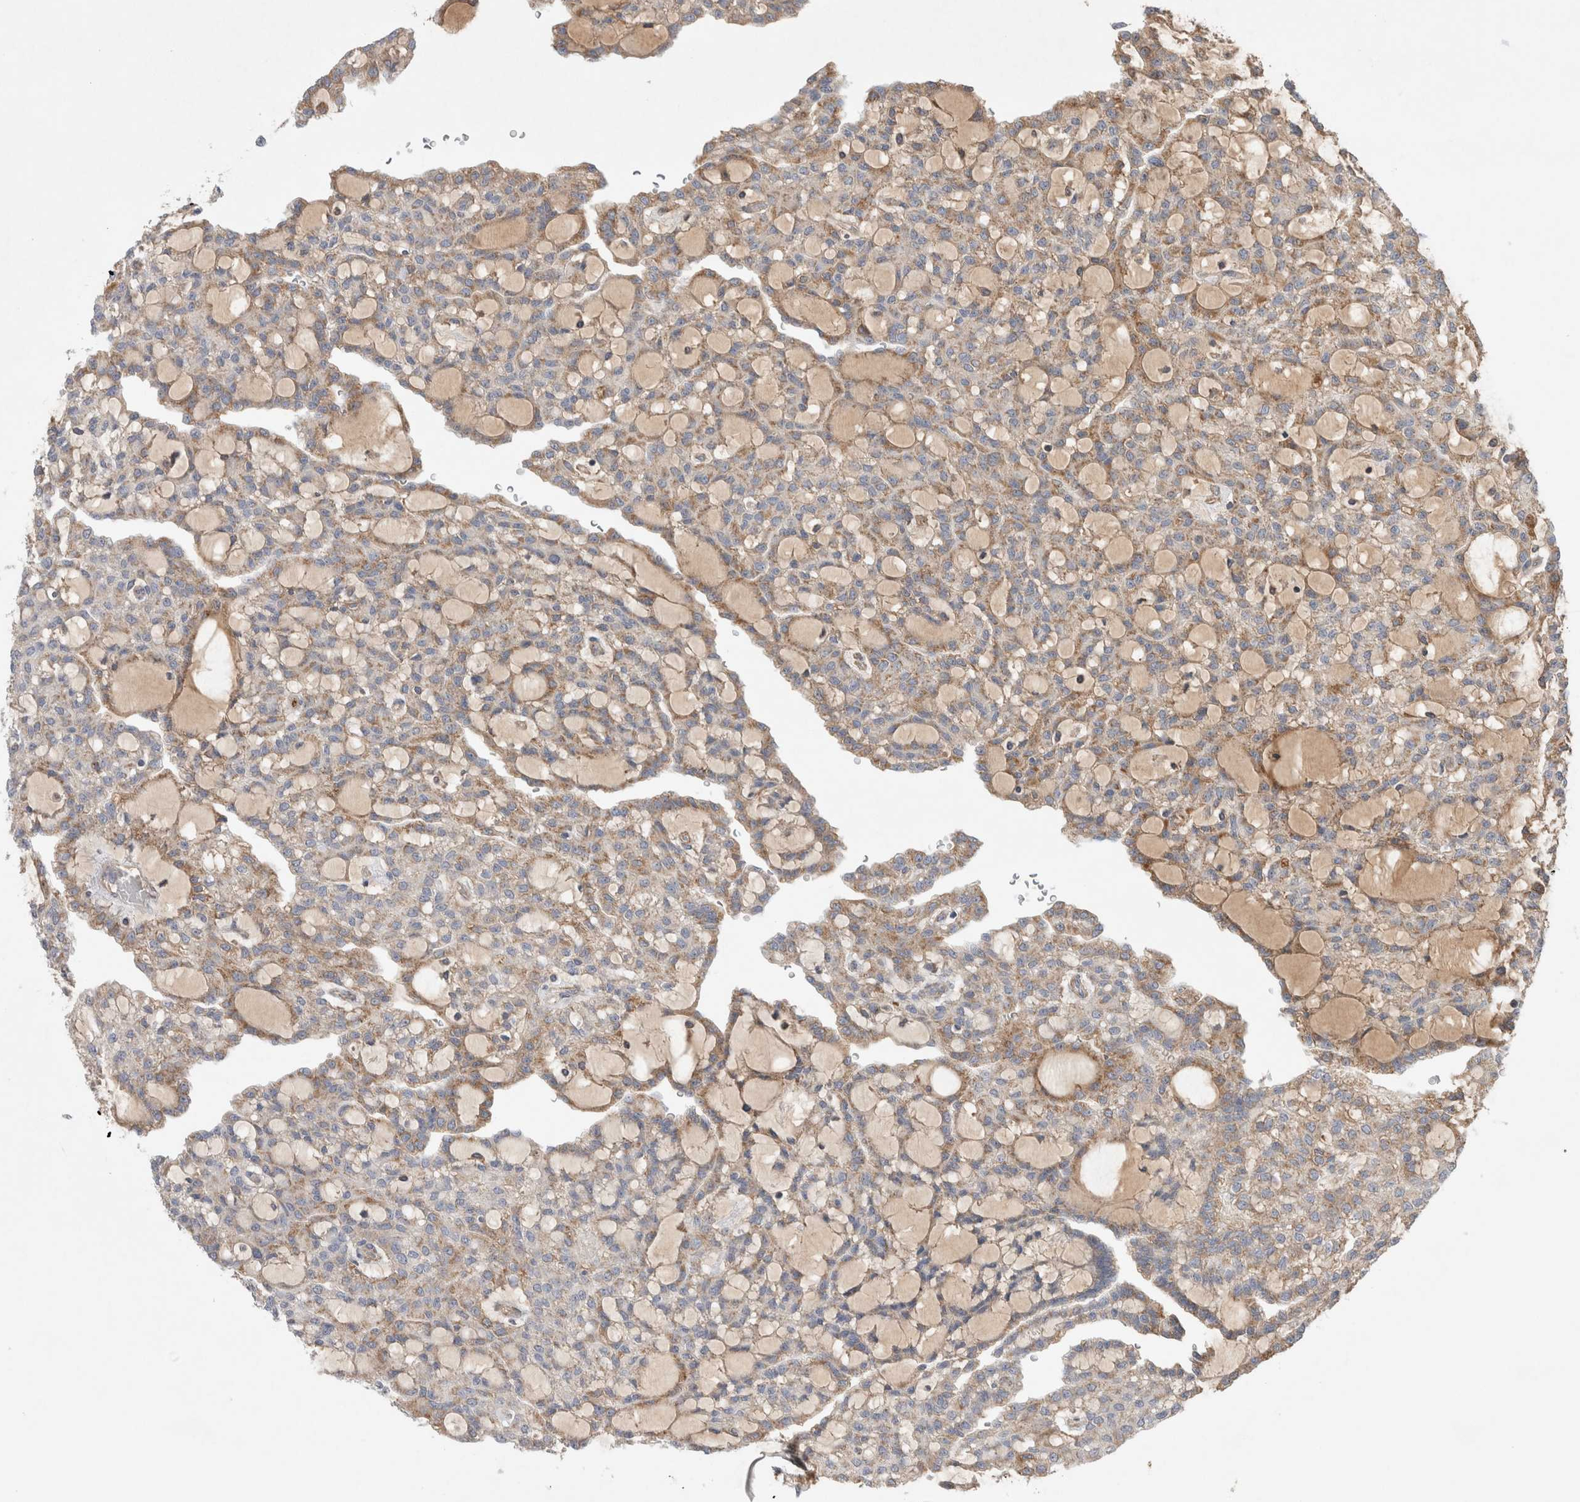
{"staining": {"intensity": "weak", "quantity": "25%-75%", "location": "cytoplasmic/membranous"}, "tissue": "renal cancer", "cell_type": "Tumor cells", "image_type": "cancer", "snomed": [{"axis": "morphology", "description": "Adenocarcinoma, NOS"}, {"axis": "topography", "description": "Kidney"}], "caption": "Immunohistochemical staining of human renal cancer exhibits low levels of weak cytoplasmic/membranous protein positivity in approximately 25%-75% of tumor cells.", "gene": "MRPS28", "patient": {"sex": "male", "age": 63}}